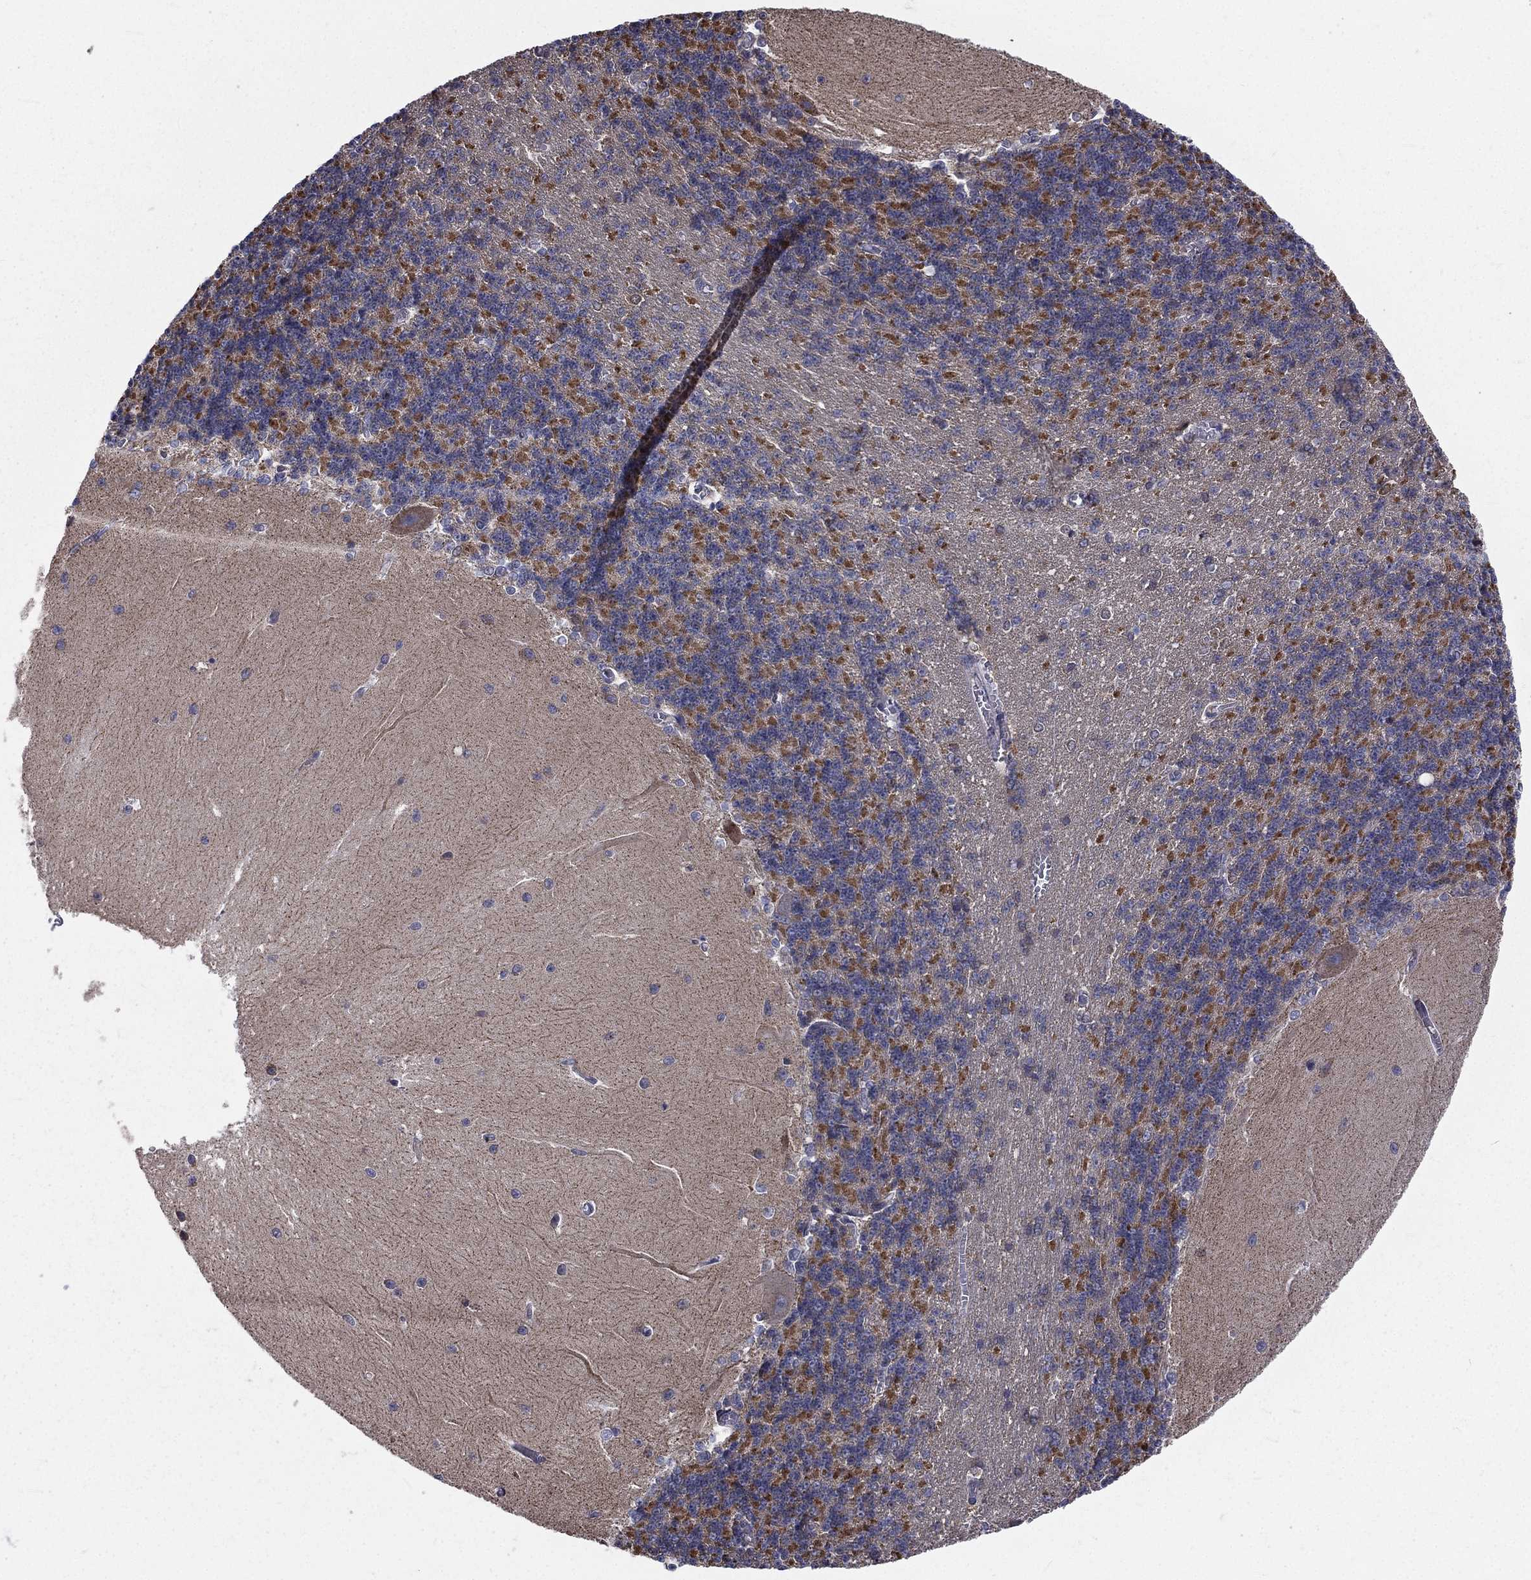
{"staining": {"intensity": "negative", "quantity": "none", "location": "none"}, "tissue": "cerebellum", "cell_type": "Cells in granular layer", "image_type": "normal", "snomed": [{"axis": "morphology", "description": "Normal tissue, NOS"}, {"axis": "topography", "description": "Cerebellum"}], "caption": "Cells in granular layer show no significant staining in unremarkable cerebellum. (Stains: DAB IHC with hematoxylin counter stain, Microscopy: brightfield microscopy at high magnification).", "gene": "GPD1", "patient": {"sex": "male", "age": 37}}